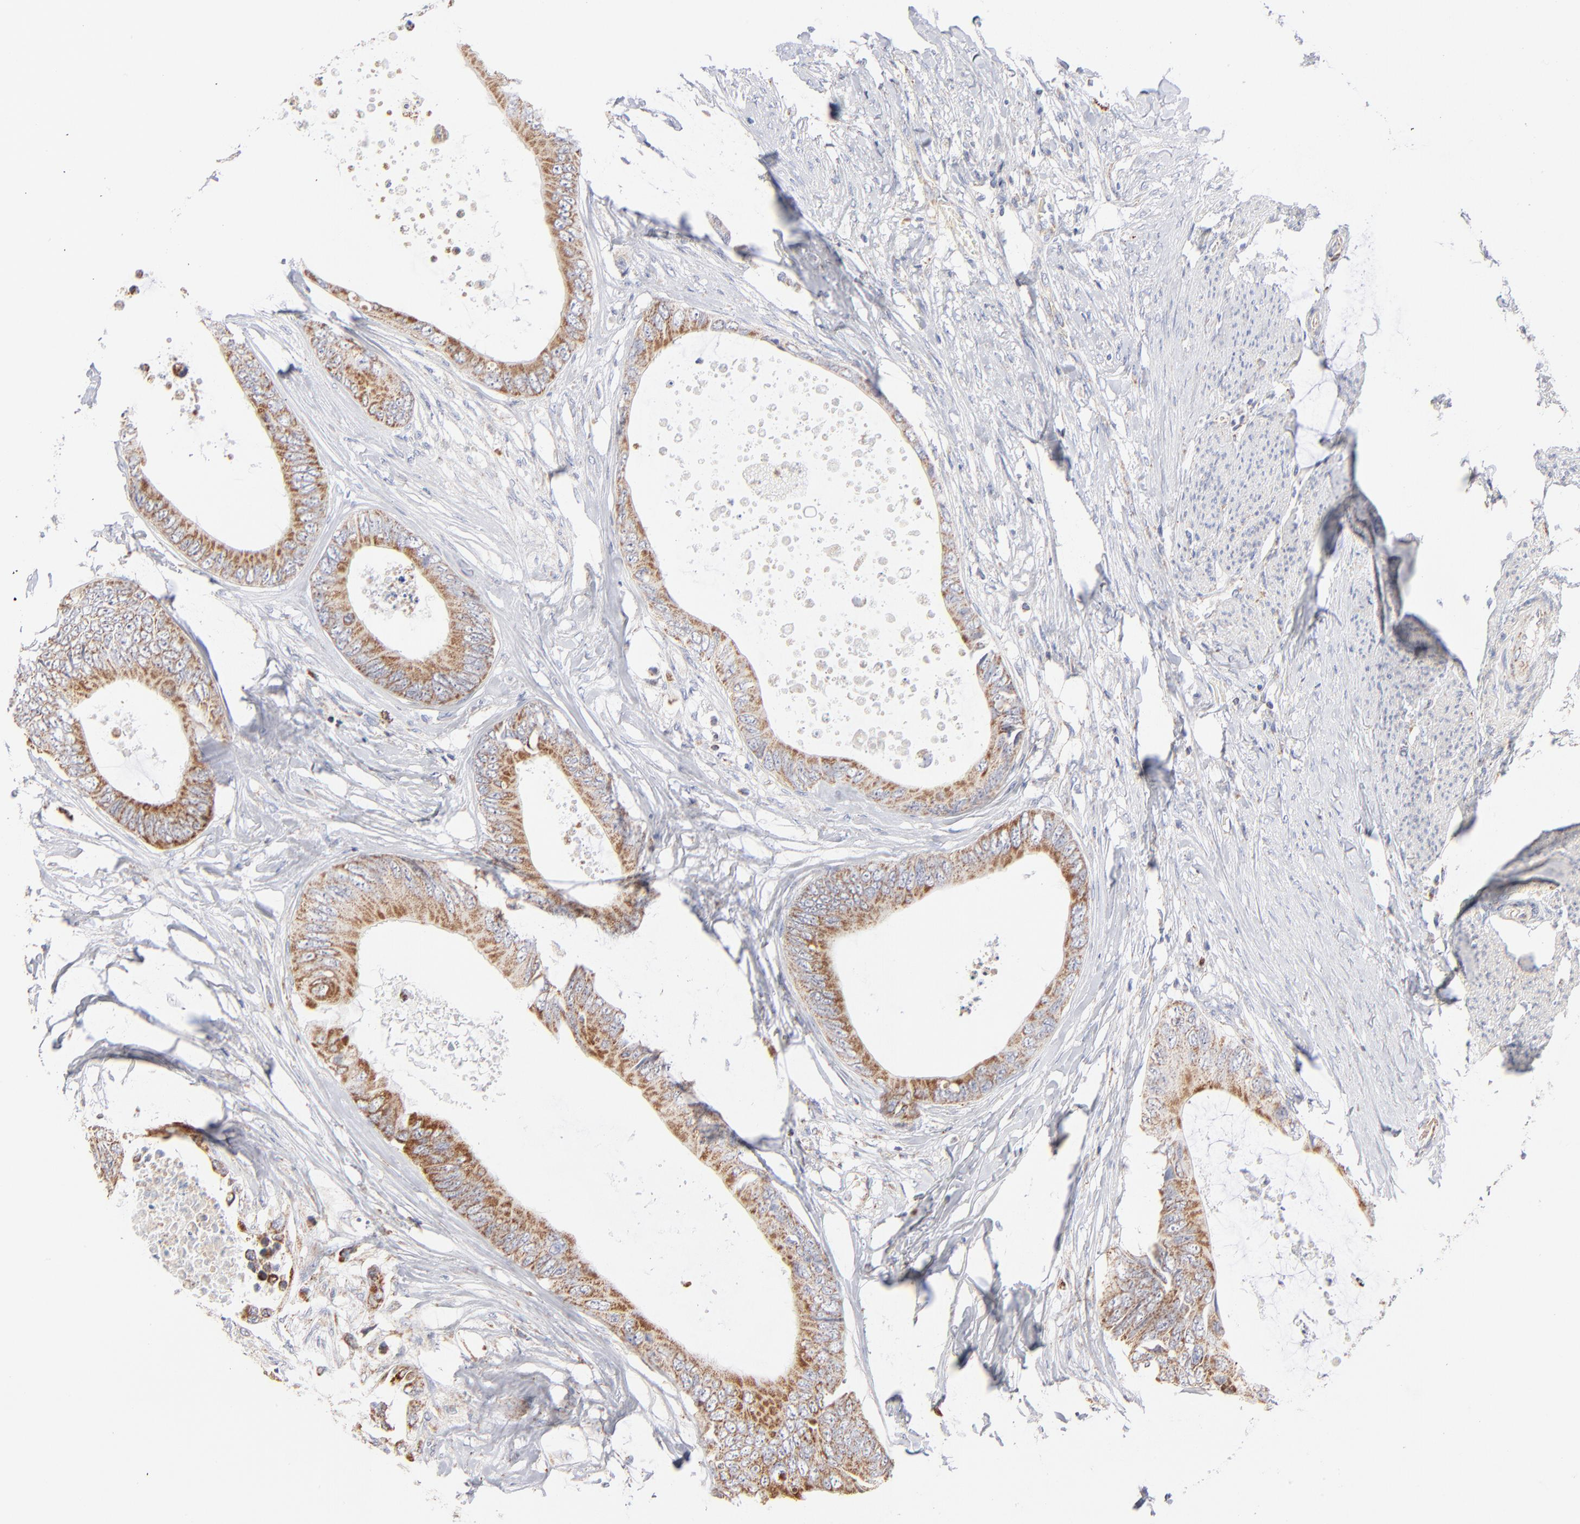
{"staining": {"intensity": "moderate", "quantity": ">75%", "location": "cytoplasmic/membranous"}, "tissue": "colorectal cancer", "cell_type": "Tumor cells", "image_type": "cancer", "snomed": [{"axis": "morphology", "description": "Normal tissue, NOS"}, {"axis": "morphology", "description": "Adenocarcinoma, NOS"}, {"axis": "topography", "description": "Rectum"}, {"axis": "topography", "description": "Peripheral nerve tissue"}], "caption": "IHC of human colorectal adenocarcinoma demonstrates medium levels of moderate cytoplasmic/membranous staining in about >75% of tumor cells. (DAB (3,3'-diaminobenzidine) IHC, brown staining for protein, blue staining for nuclei).", "gene": "MRPL58", "patient": {"sex": "female", "age": 77}}